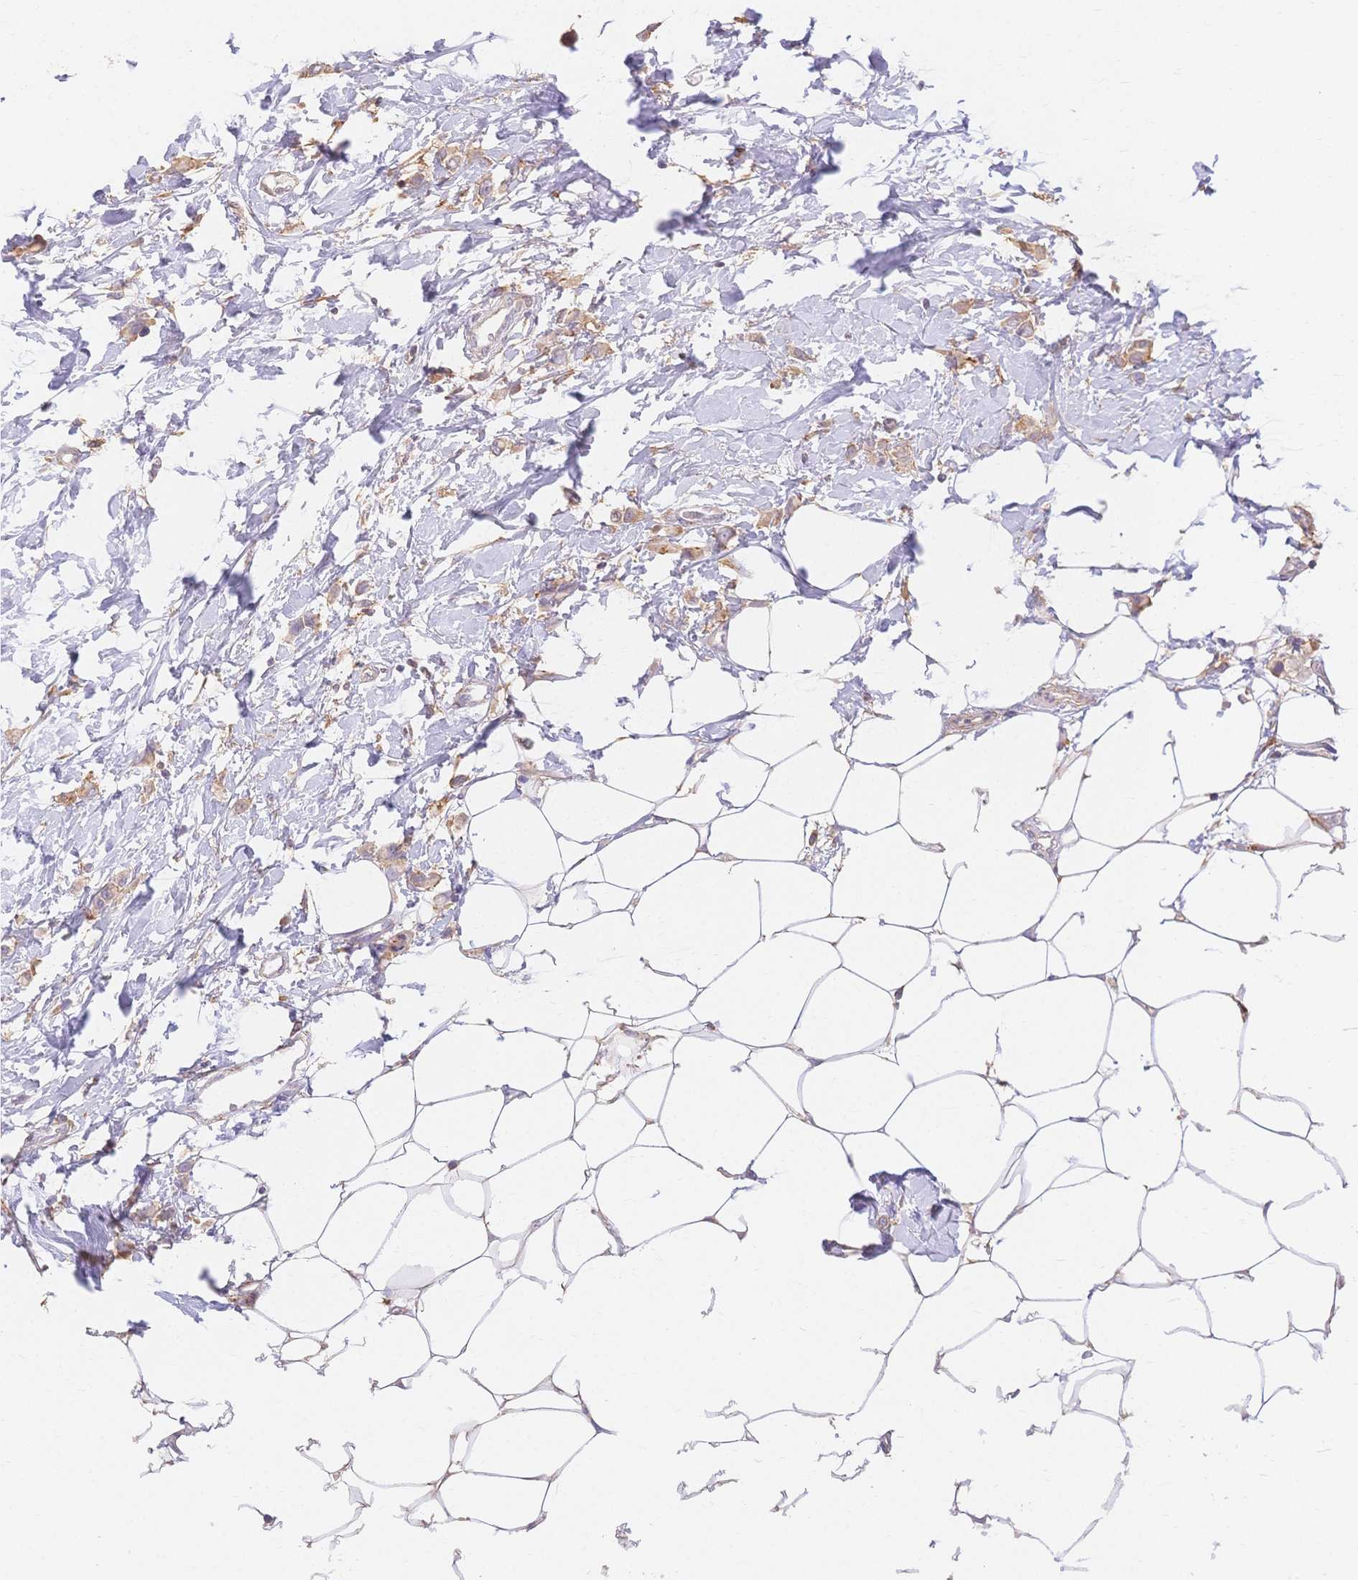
{"staining": {"intensity": "weak", "quantity": ">75%", "location": "cytoplasmic/membranous"}, "tissue": "breast cancer", "cell_type": "Tumor cells", "image_type": "cancer", "snomed": [{"axis": "morphology", "description": "Lobular carcinoma"}, {"axis": "topography", "description": "Breast"}], "caption": "Brown immunohistochemical staining in breast lobular carcinoma demonstrates weak cytoplasmic/membranous expression in about >75% of tumor cells. (brown staining indicates protein expression, while blue staining denotes nuclei).", "gene": "HS3ST5", "patient": {"sex": "female", "age": 66}}